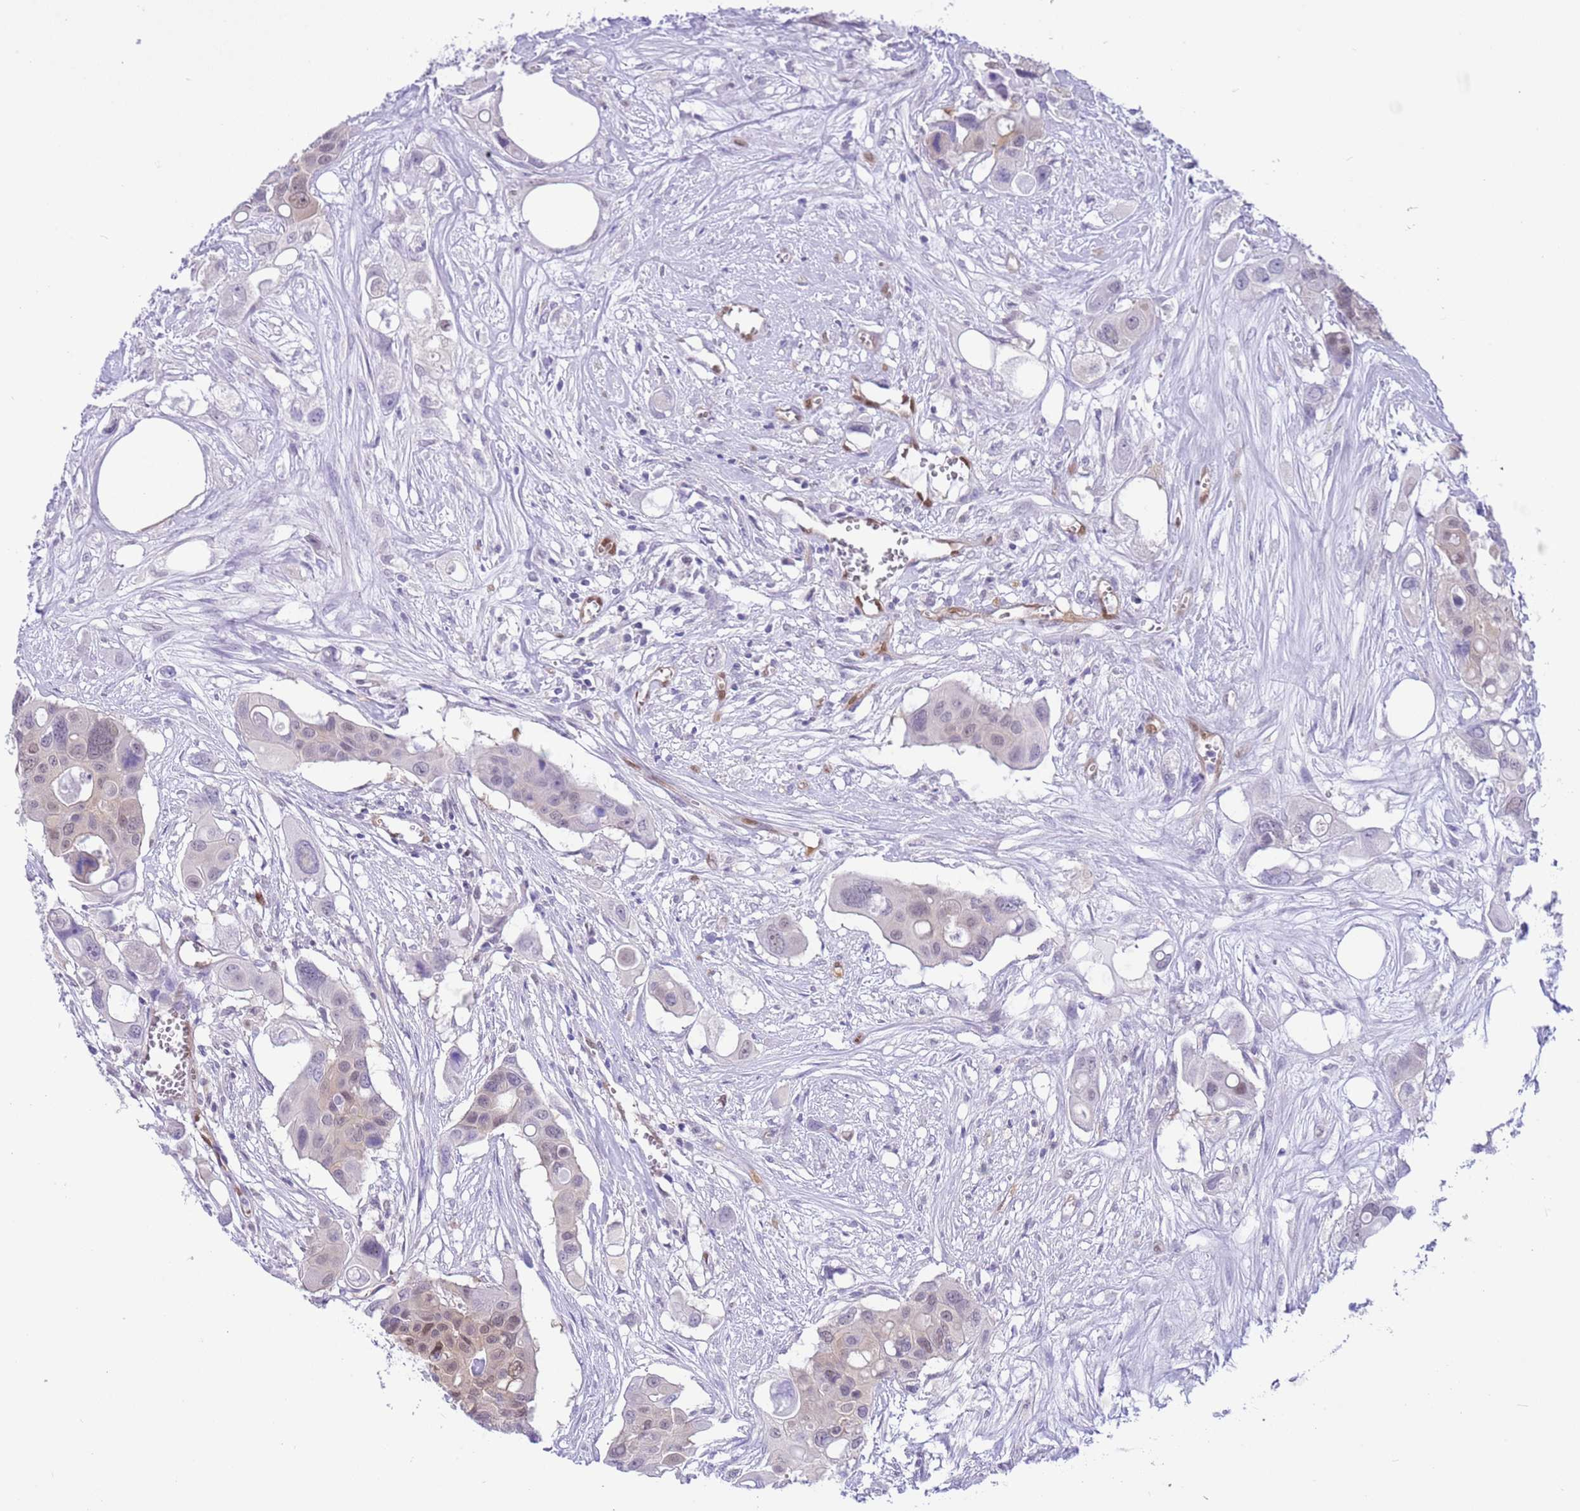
{"staining": {"intensity": "weak", "quantity": "<25%", "location": "nuclear"}, "tissue": "colorectal cancer", "cell_type": "Tumor cells", "image_type": "cancer", "snomed": [{"axis": "morphology", "description": "Adenocarcinoma, NOS"}, {"axis": "topography", "description": "Colon"}], "caption": "Protein analysis of adenocarcinoma (colorectal) demonstrates no significant positivity in tumor cells. The staining is performed using DAB brown chromogen with nuclei counter-stained in using hematoxylin.", "gene": "DDI2", "patient": {"sex": "male", "age": 77}}